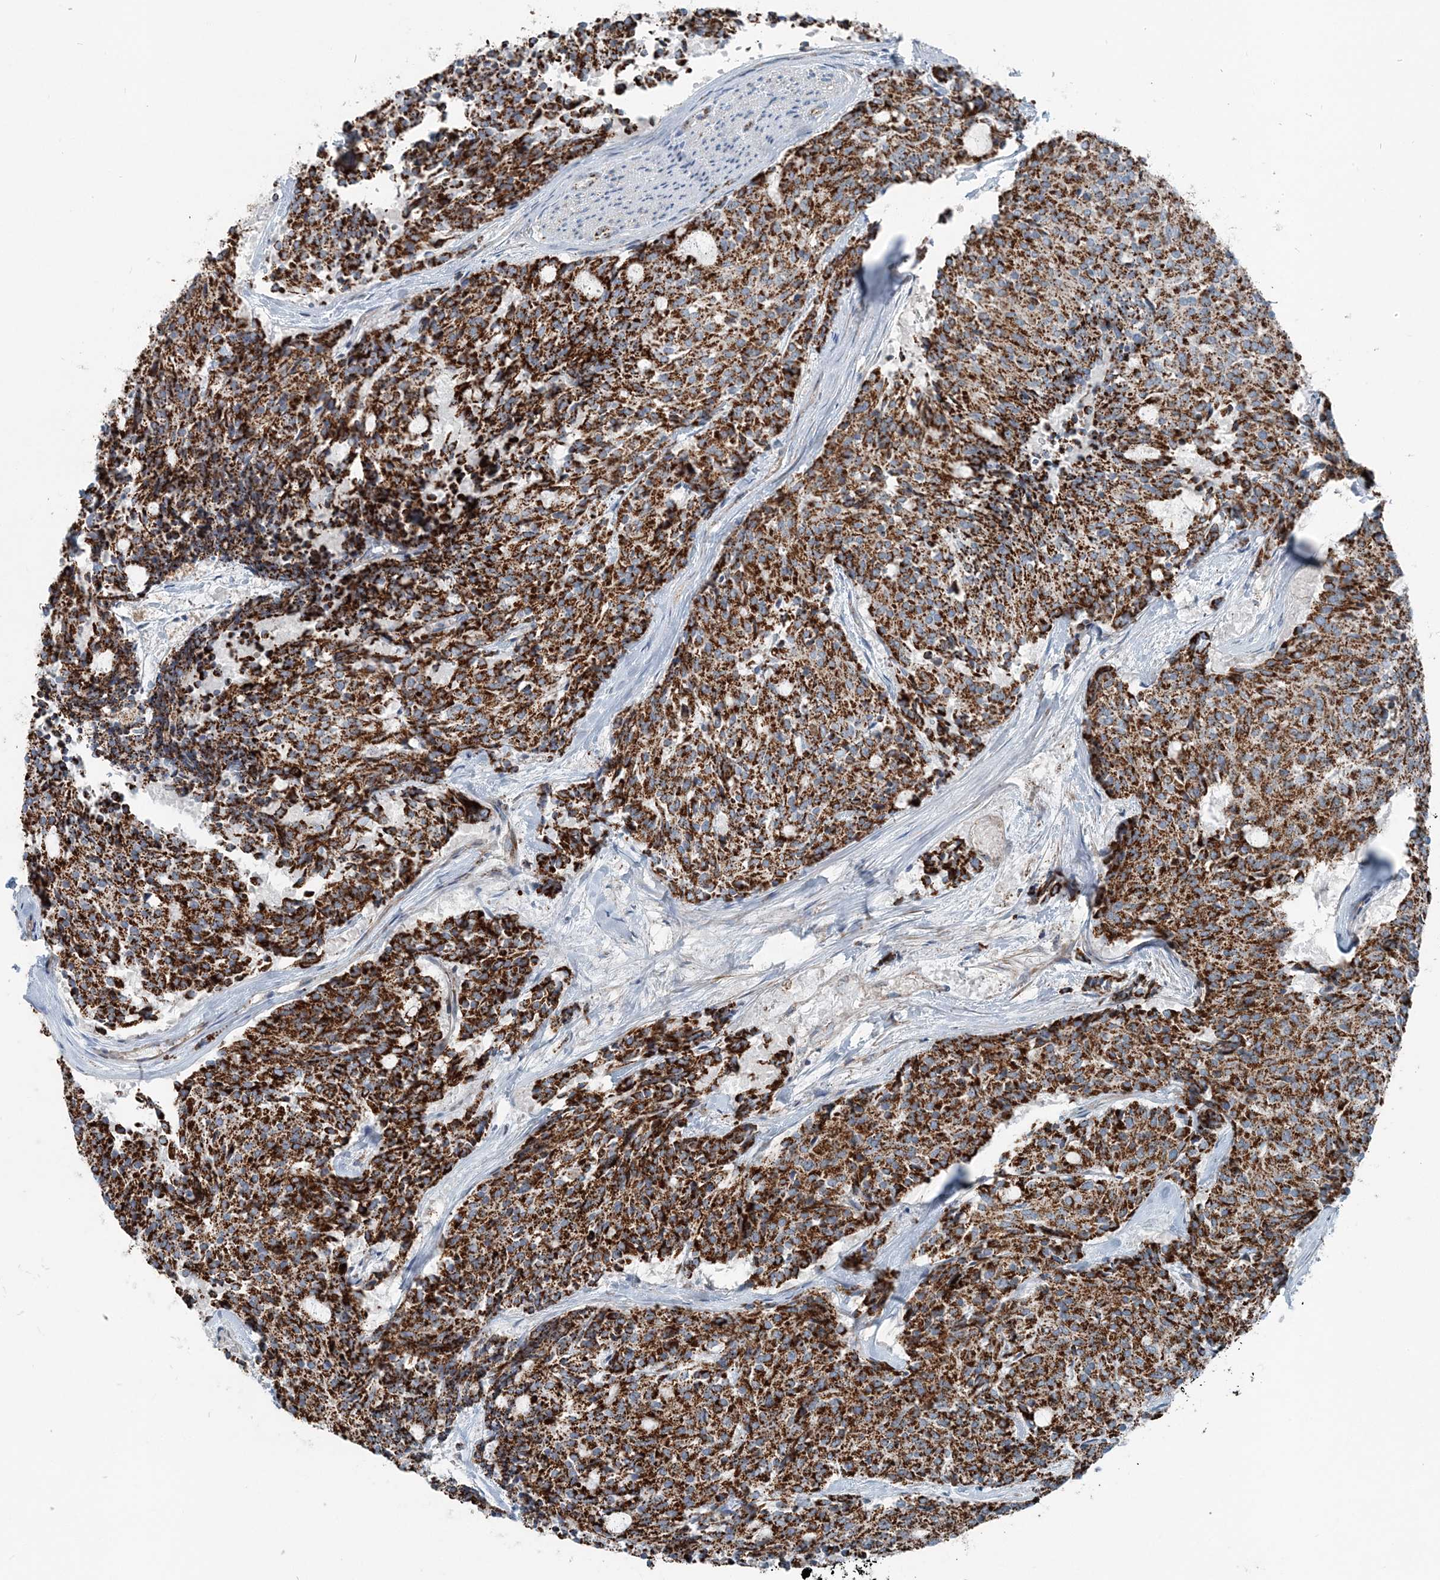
{"staining": {"intensity": "strong", "quantity": ">75%", "location": "cytoplasmic/membranous"}, "tissue": "carcinoid", "cell_type": "Tumor cells", "image_type": "cancer", "snomed": [{"axis": "morphology", "description": "Carcinoid, malignant, NOS"}, {"axis": "topography", "description": "Pancreas"}], "caption": "Approximately >75% of tumor cells in carcinoid demonstrate strong cytoplasmic/membranous protein positivity as visualized by brown immunohistochemical staining.", "gene": "INTU", "patient": {"sex": "female", "age": 54}}